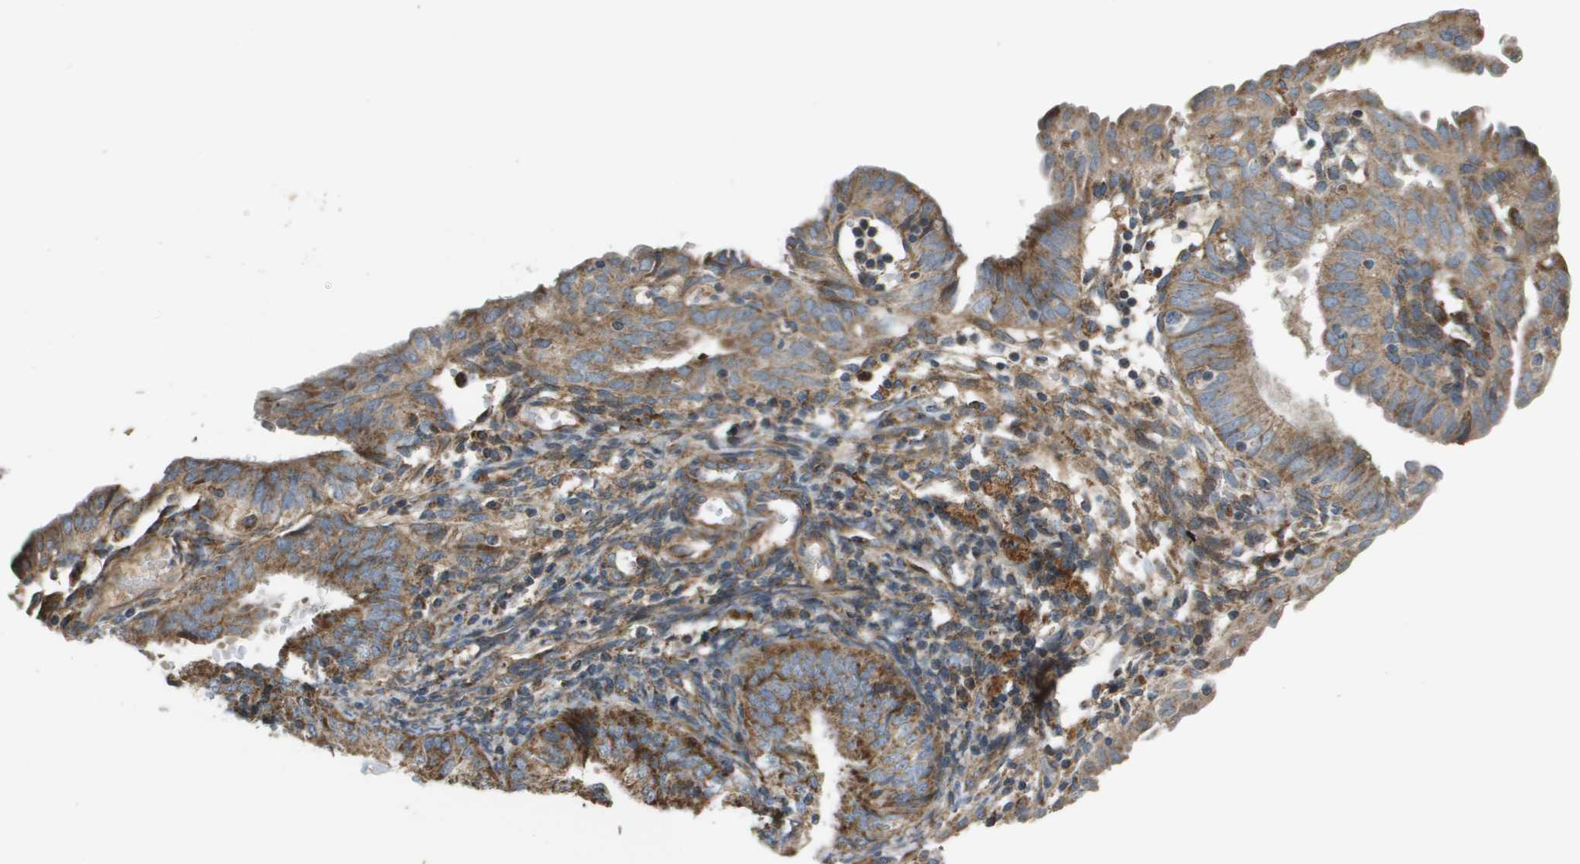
{"staining": {"intensity": "moderate", "quantity": ">75%", "location": "cytoplasmic/membranous"}, "tissue": "endometrial cancer", "cell_type": "Tumor cells", "image_type": "cancer", "snomed": [{"axis": "morphology", "description": "Adenocarcinoma, NOS"}, {"axis": "topography", "description": "Endometrium"}], "caption": "Immunohistochemistry (IHC) image of endometrial cancer stained for a protein (brown), which shows medium levels of moderate cytoplasmic/membranous expression in approximately >75% of tumor cells.", "gene": "NRK", "patient": {"sex": "female", "age": 58}}